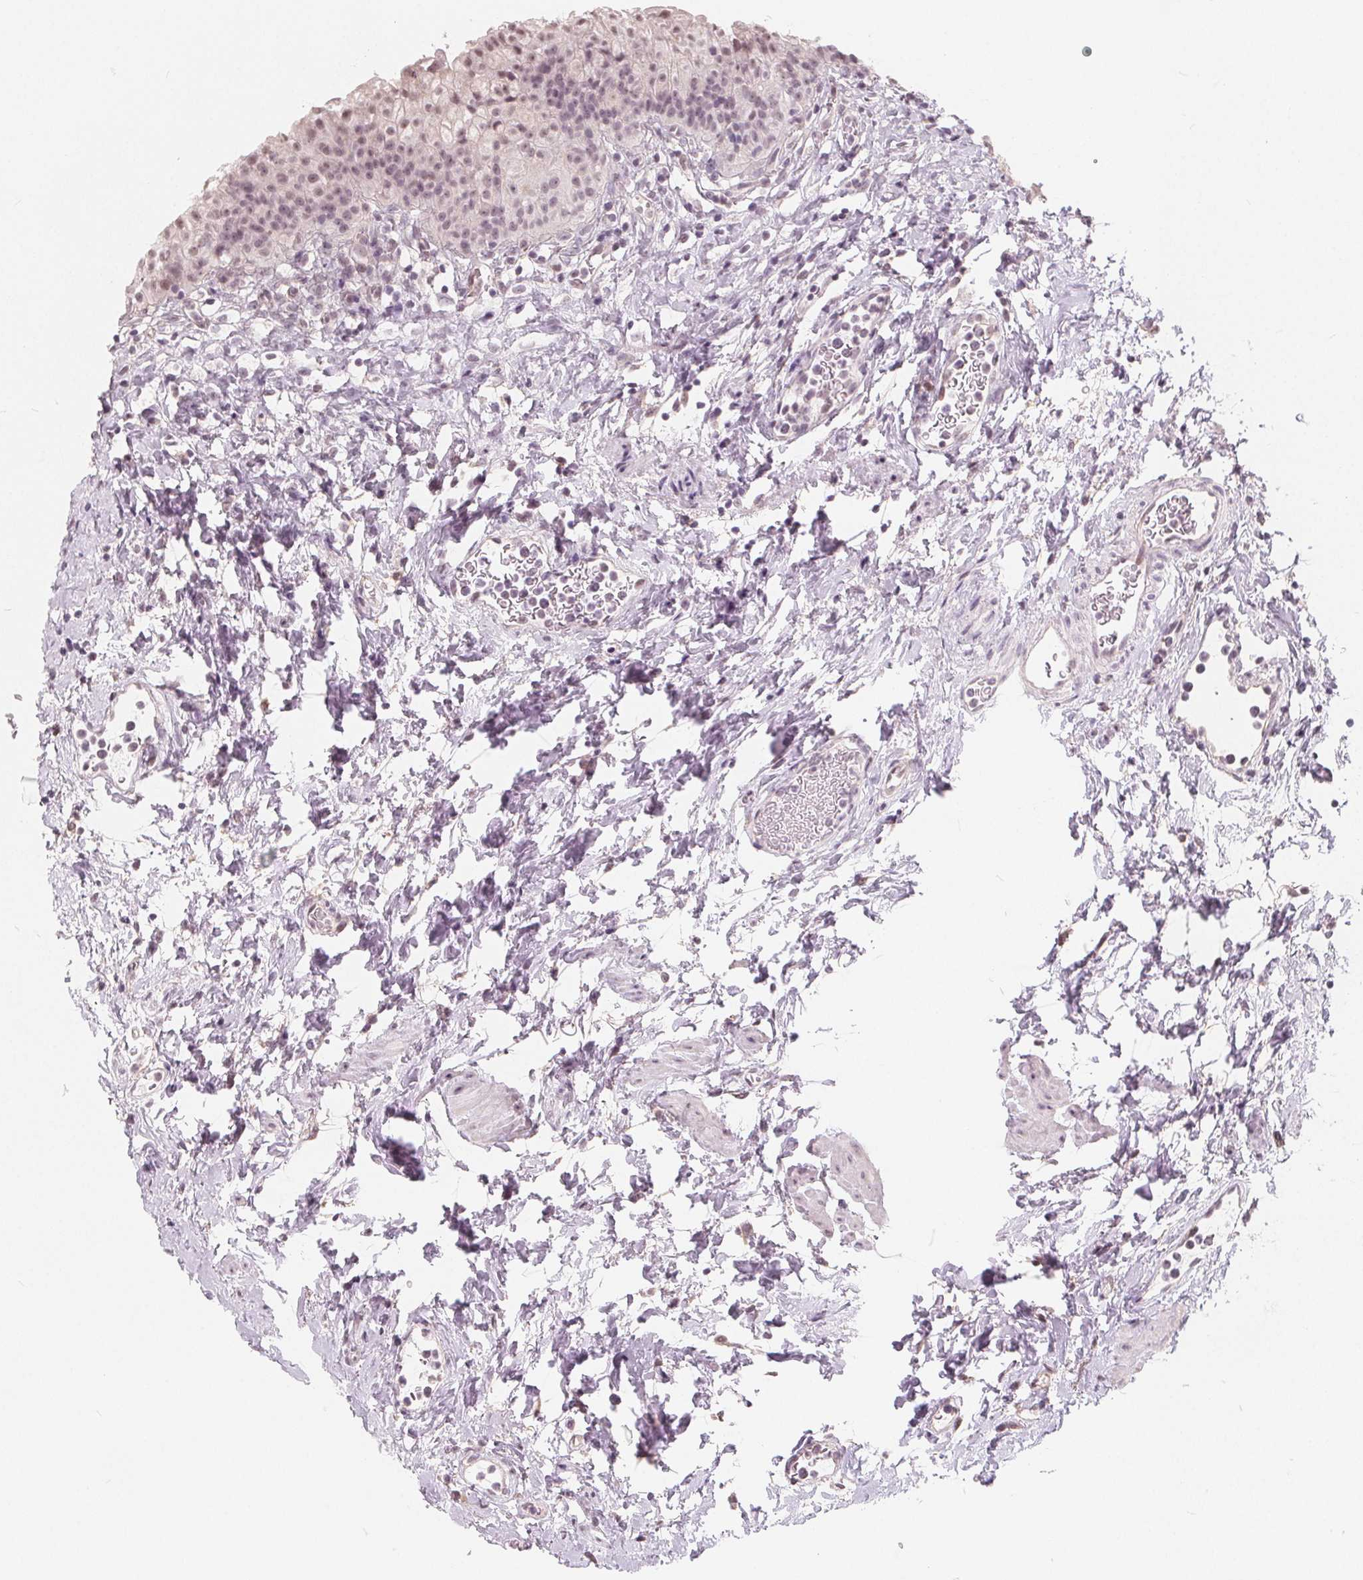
{"staining": {"intensity": "weak", "quantity": "25%-75%", "location": "nuclear"}, "tissue": "urinary bladder", "cell_type": "Urothelial cells", "image_type": "normal", "snomed": [{"axis": "morphology", "description": "Normal tissue, NOS"}, {"axis": "topography", "description": "Urinary bladder"}], "caption": "Brown immunohistochemical staining in normal urinary bladder demonstrates weak nuclear positivity in about 25%-75% of urothelial cells. (DAB (3,3'-diaminobenzidine) IHC with brightfield microscopy, high magnification).", "gene": "NUP210L", "patient": {"sex": "male", "age": 76}}